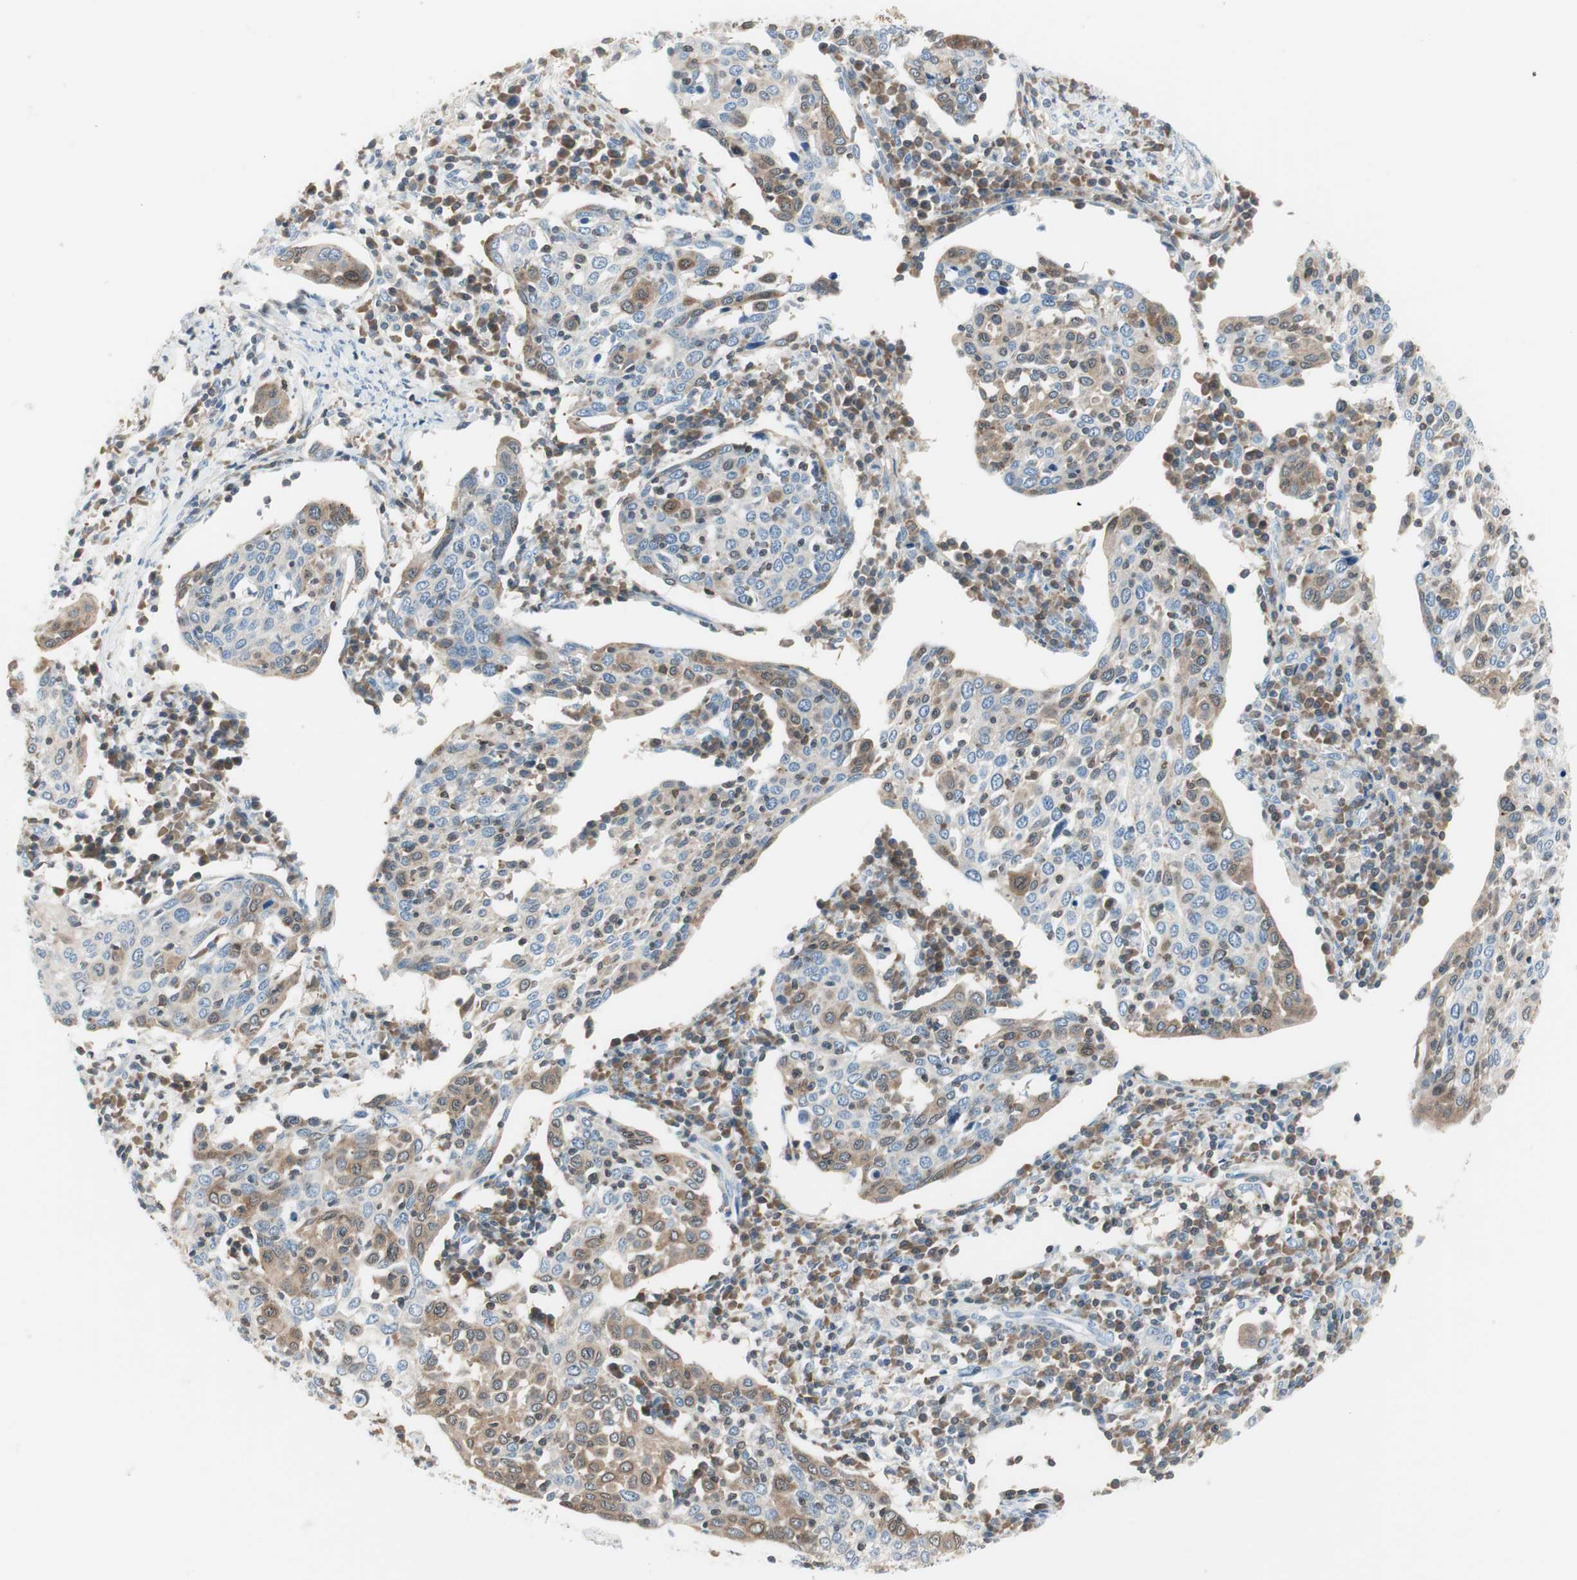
{"staining": {"intensity": "moderate", "quantity": "25%-75%", "location": "cytoplasmic/membranous"}, "tissue": "cervical cancer", "cell_type": "Tumor cells", "image_type": "cancer", "snomed": [{"axis": "morphology", "description": "Squamous cell carcinoma, NOS"}, {"axis": "topography", "description": "Cervix"}], "caption": "High-power microscopy captured an immunohistochemistry (IHC) image of cervical squamous cell carcinoma, revealing moderate cytoplasmic/membranous positivity in approximately 25%-75% of tumor cells. (brown staining indicates protein expression, while blue staining denotes nuclei).", "gene": "SLC9A3R1", "patient": {"sex": "female", "age": 40}}